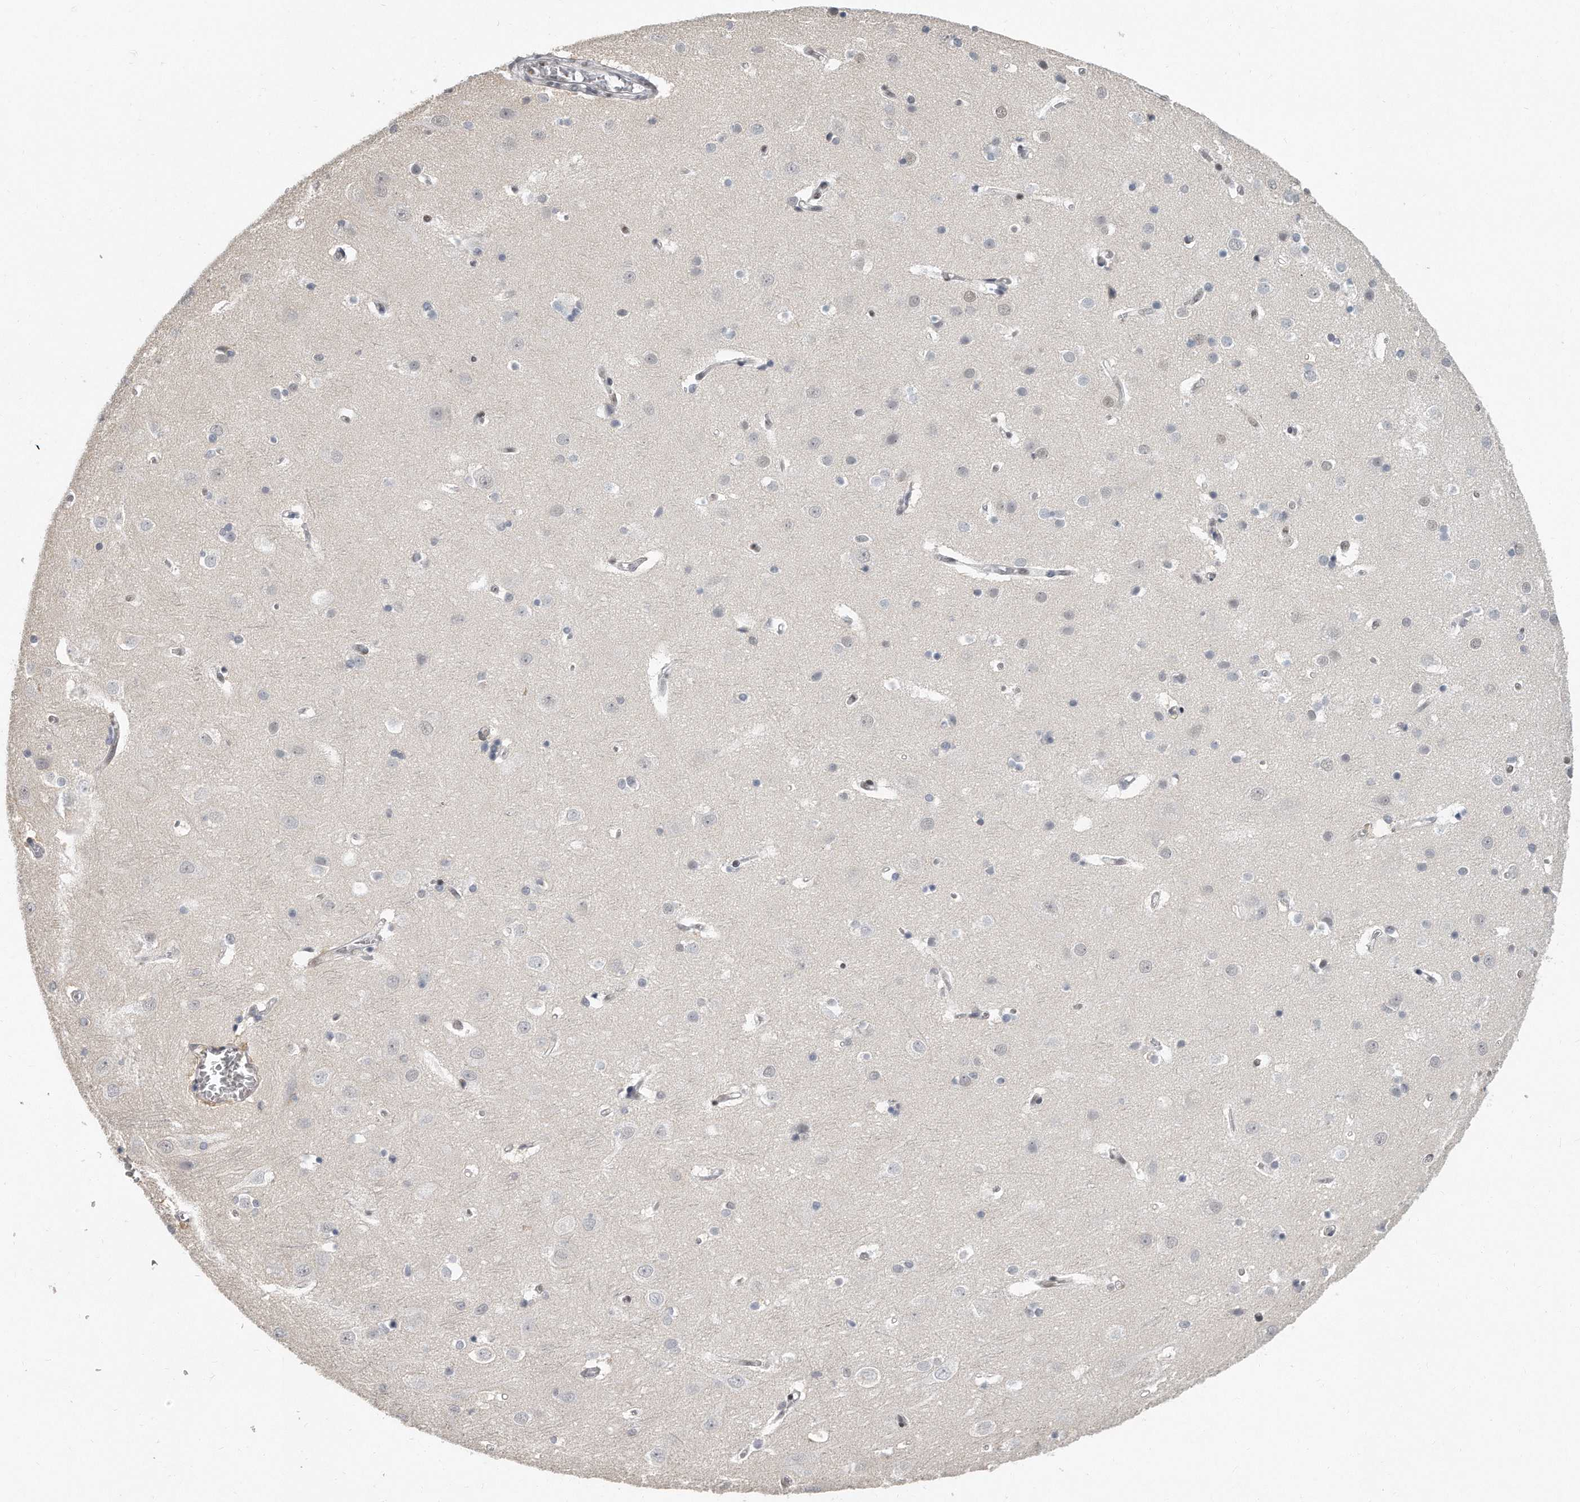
{"staining": {"intensity": "negative", "quantity": "none", "location": "none"}, "tissue": "cerebral cortex", "cell_type": "Endothelial cells", "image_type": "normal", "snomed": [{"axis": "morphology", "description": "Normal tissue, NOS"}, {"axis": "topography", "description": "Cerebral cortex"}], "caption": "Immunohistochemistry of unremarkable human cerebral cortex displays no expression in endothelial cells. (DAB (3,3'-diaminobenzidine) IHC visualized using brightfield microscopy, high magnification).", "gene": "CTBP2", "patient": {"sex": "male", "age": 54}}